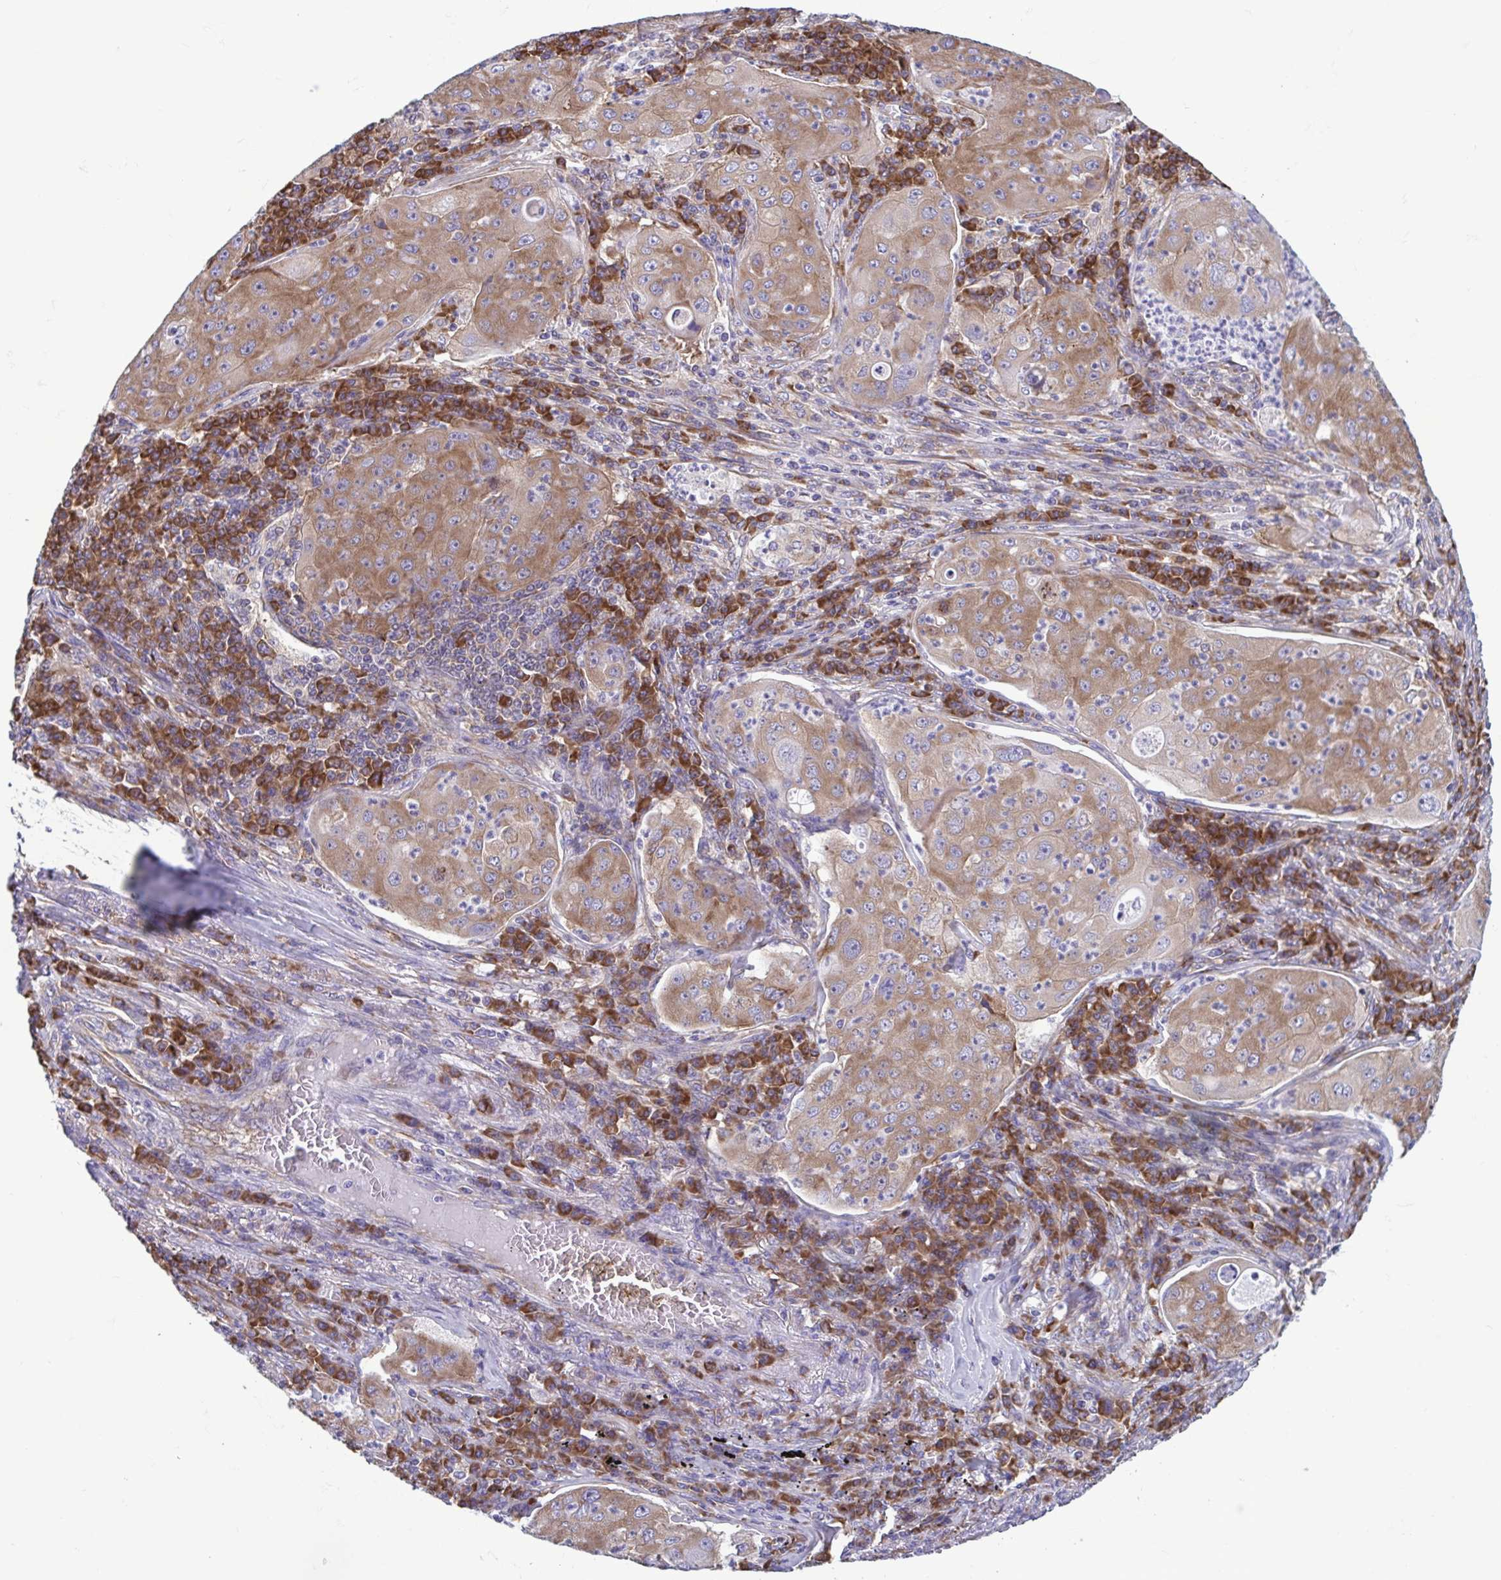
{"staining": {"intensity": "moderate", "quantity": ">75%", "location": "cytoplasmic/membranous"}, "tissue": "lung cancer", "cell_type": "Tumor cells", "image_type": "cancer", "snomed": [{"axis": "morphology", "description": "Squamous cell carcinoma, NOS"}, {"axis": "topography", "description": "Lung"}], "caption": "Lung squamous cell carcinoma tissue demonstrates moderate cytoplasmic/membranous expression in approximately >75% of tumor cells, visualized by immunohistochemistry.", "gene": "RPS16", "patient": {"sex": "female", "age": 59}}